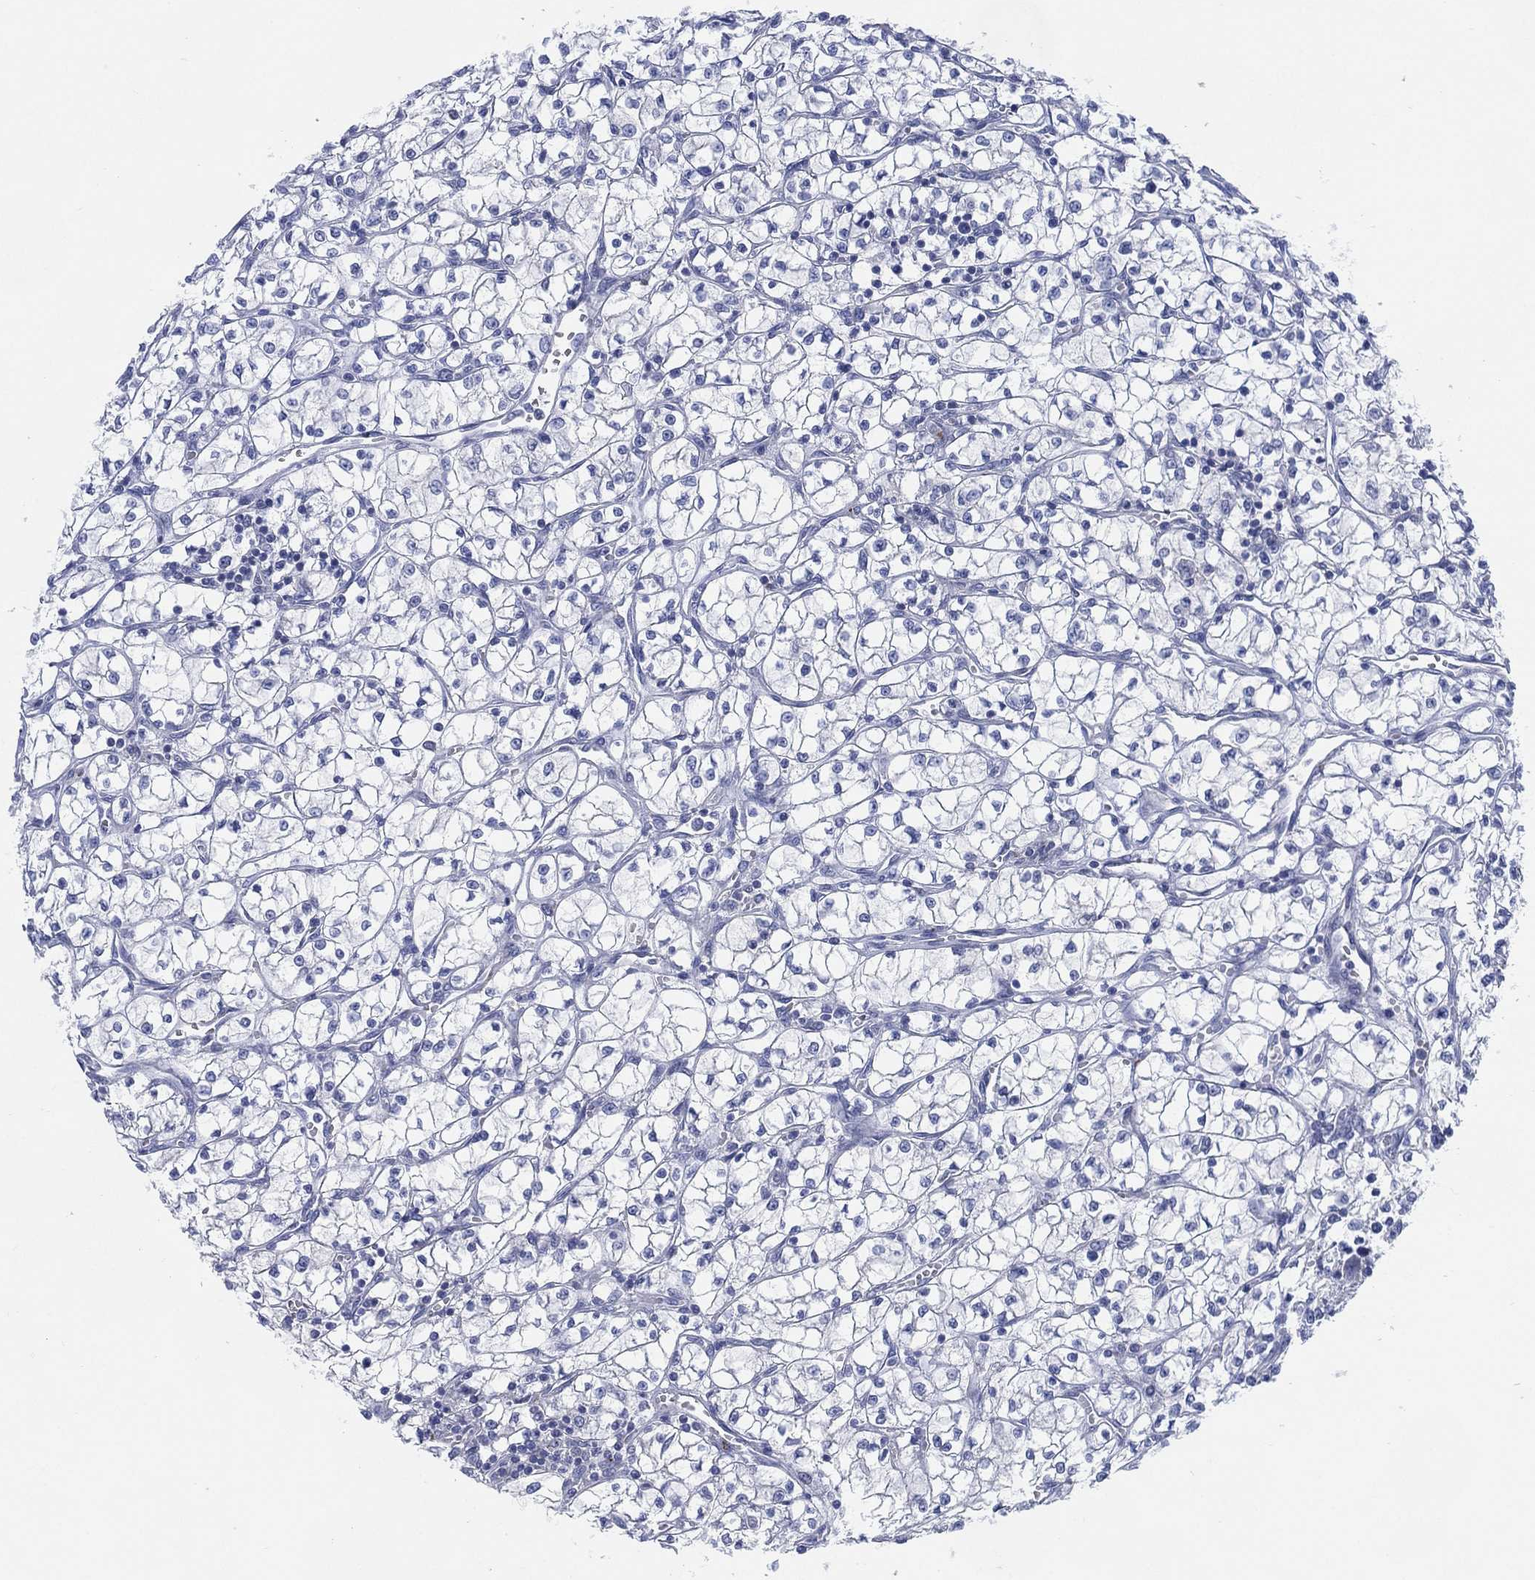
{"staining": {"intensity": "negative", "quantity": "none", "location": "none"}, "tissue": "renal cancer", "cell_type": "Tumor cells", "image_type": "cancer", "snomed": [{"axis": "morphology", "description": "Adenocarcinoma, NOS"}, {"axis": "topography", "description": "Kidney"}], "caption": "An immunohistochemistry histopathology image of adenocarcinoma (renal) is shown. There is no staining in tumor cells of adenocarcinoma (renal).", "gene": "ADAD2", "patient": {"sex": "female", "age": 64}}